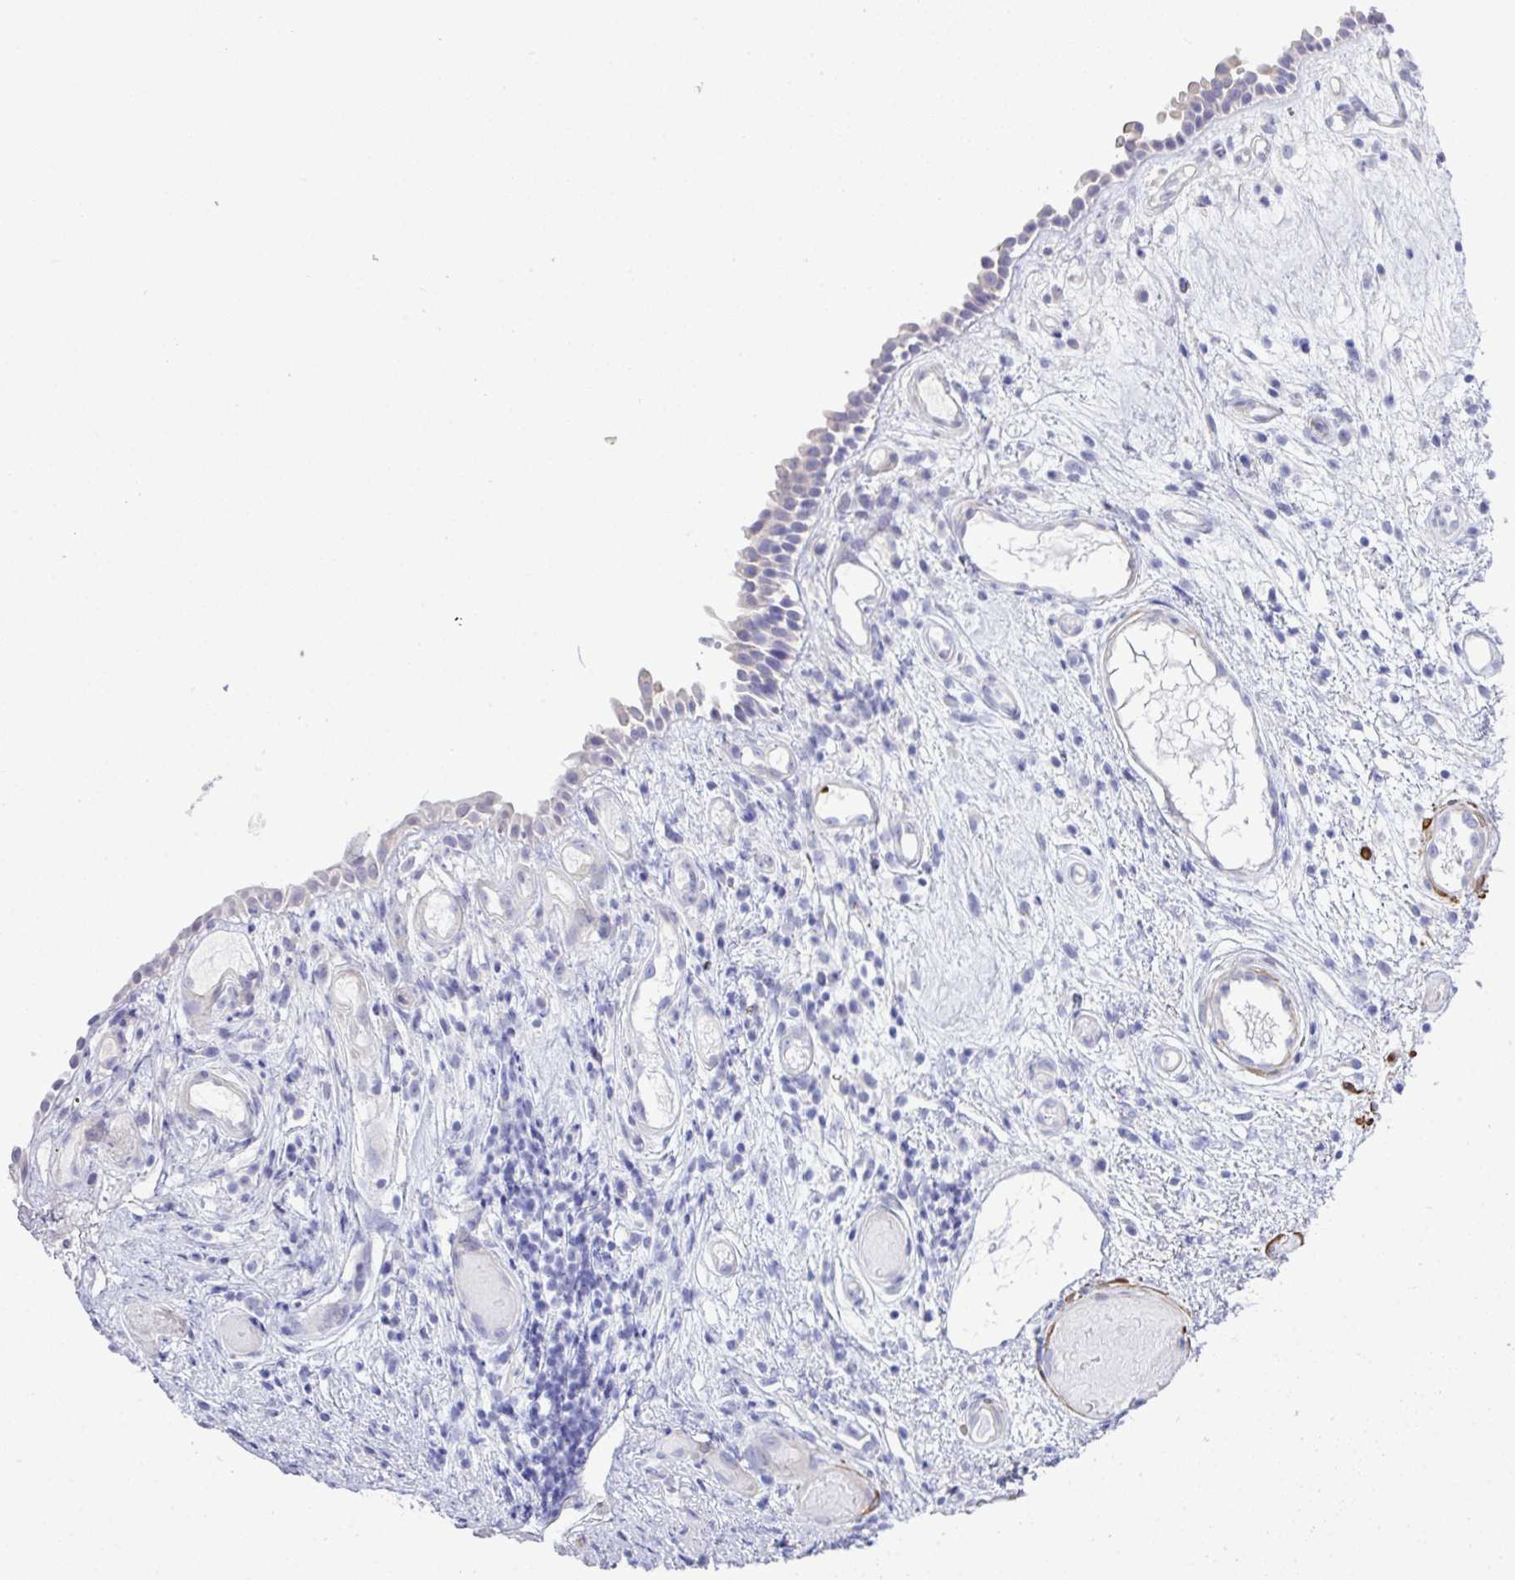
{"staining": {"intensity": "negative", "quantity": "none", "location": "none"}, "tissue": "nasopharynx", "cell_type": "Respiratory epithelial cells", "image_type": "normal", "snomed": [{"axis": "morphology", "description": "Normal tissue, NOS"}, {"axis": "morphology", "description": "Inflammation, NOS"}, {"axis": "topography", "description": "Nasopharynx"}], "caption": "High magnification brightfield microscopy of benign nasopharynx stained with DAB (brown) and counterstained with hematoxylin (blue): respiratory epithelial cells show no significant positivity.", "gene": "MED11", "patient": {"sex": "male", "age": 54}}